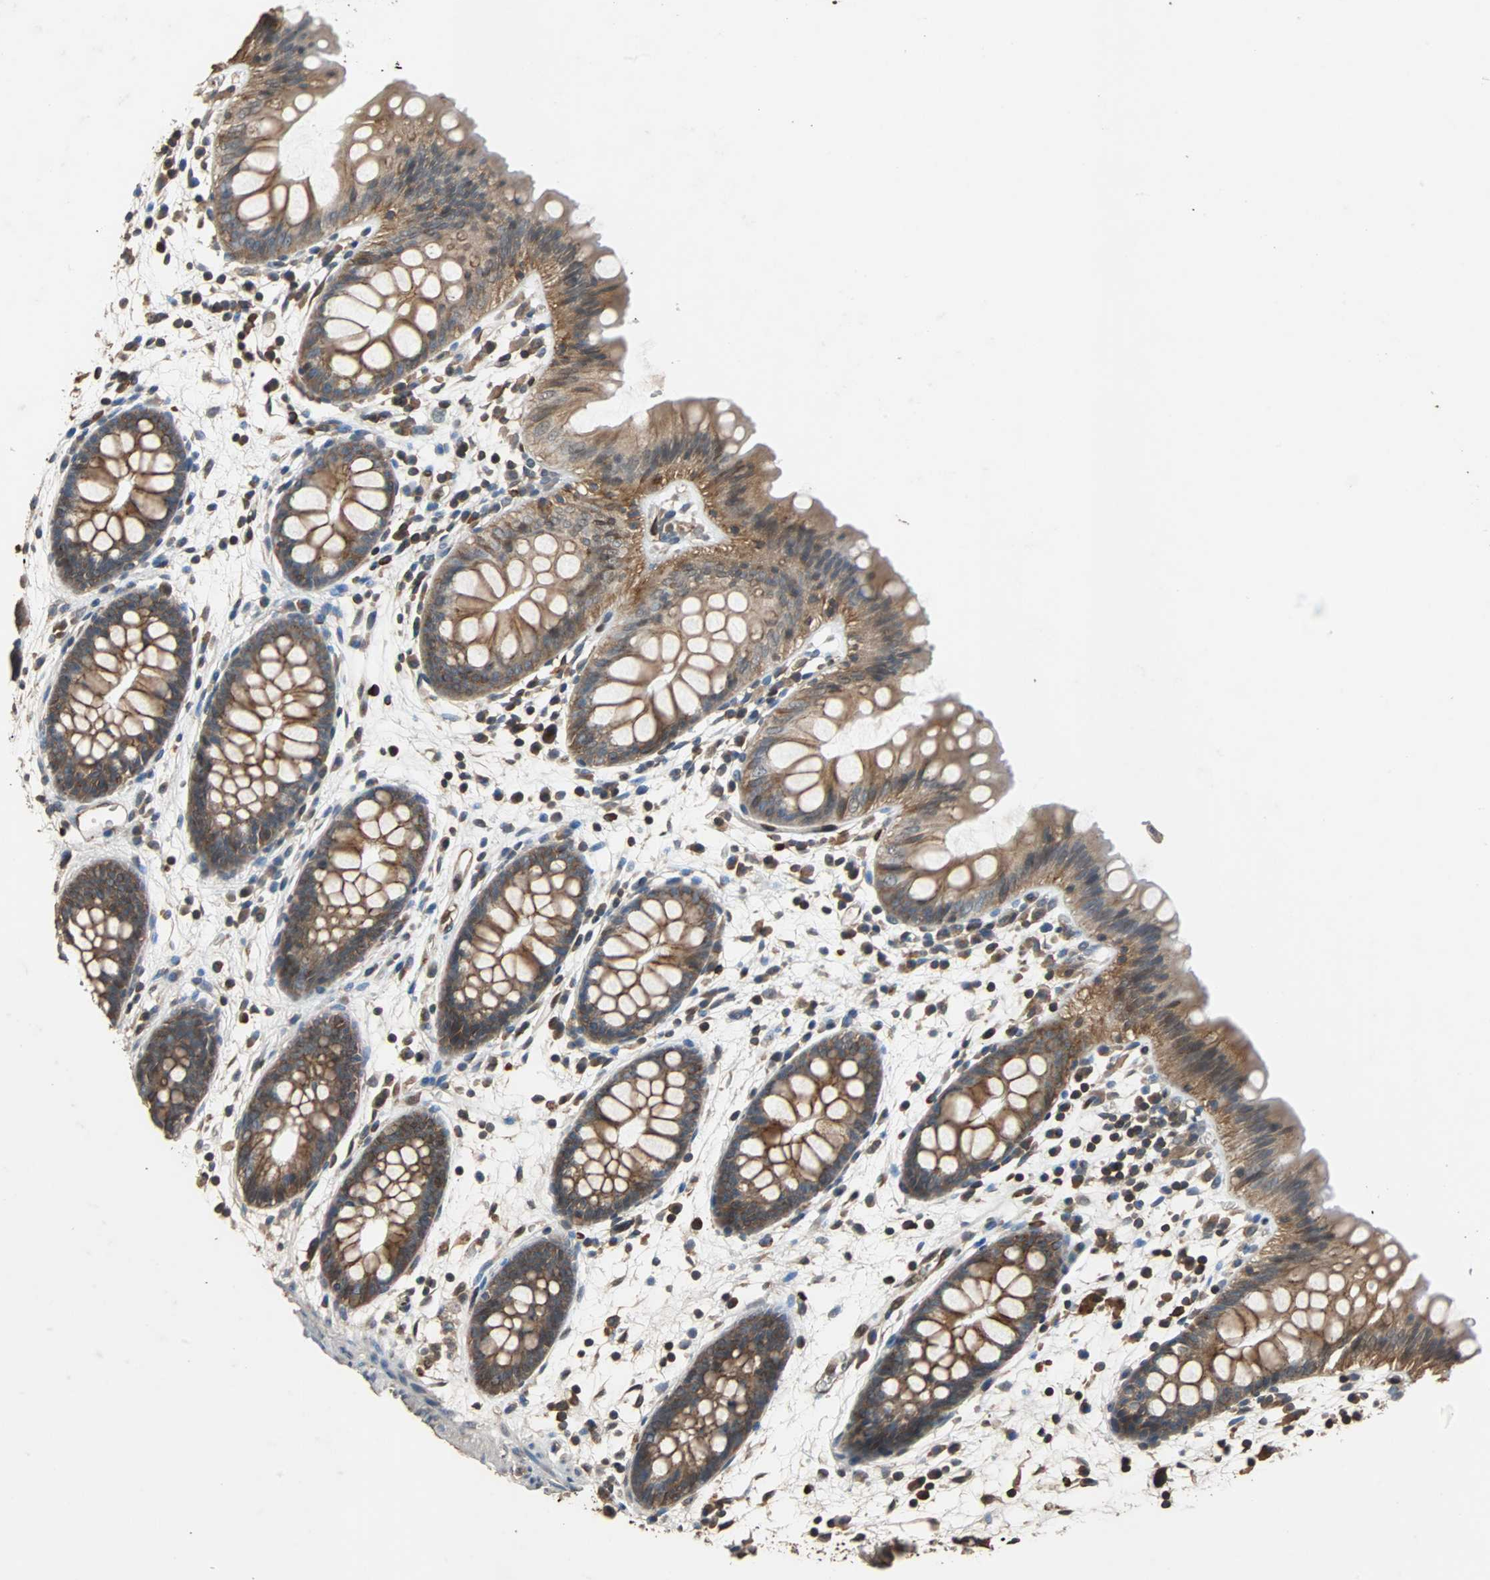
{"staining": {"intensity": "moderate", "quantity": ">75%", "location": "cytoplasmic/membranous"}, "tissue": "colon", "cell_type": "Endothelial cells", "image_type": "normal", "snomed": [{"axis": "morphology", "description": "Normal tissue, NOS"}, {"axis": "topography", "description": "Smooth muscle"}, {"axis": "topography", "description": "Colon"}], "caption": "Normal colon shows moderate cytoplasmic/membranous expression in about >75% of endothelial cells, visualized by immunohistochemistry.", "gene": "NDRG1", "patient": {"sex": "male", "age": 67}}